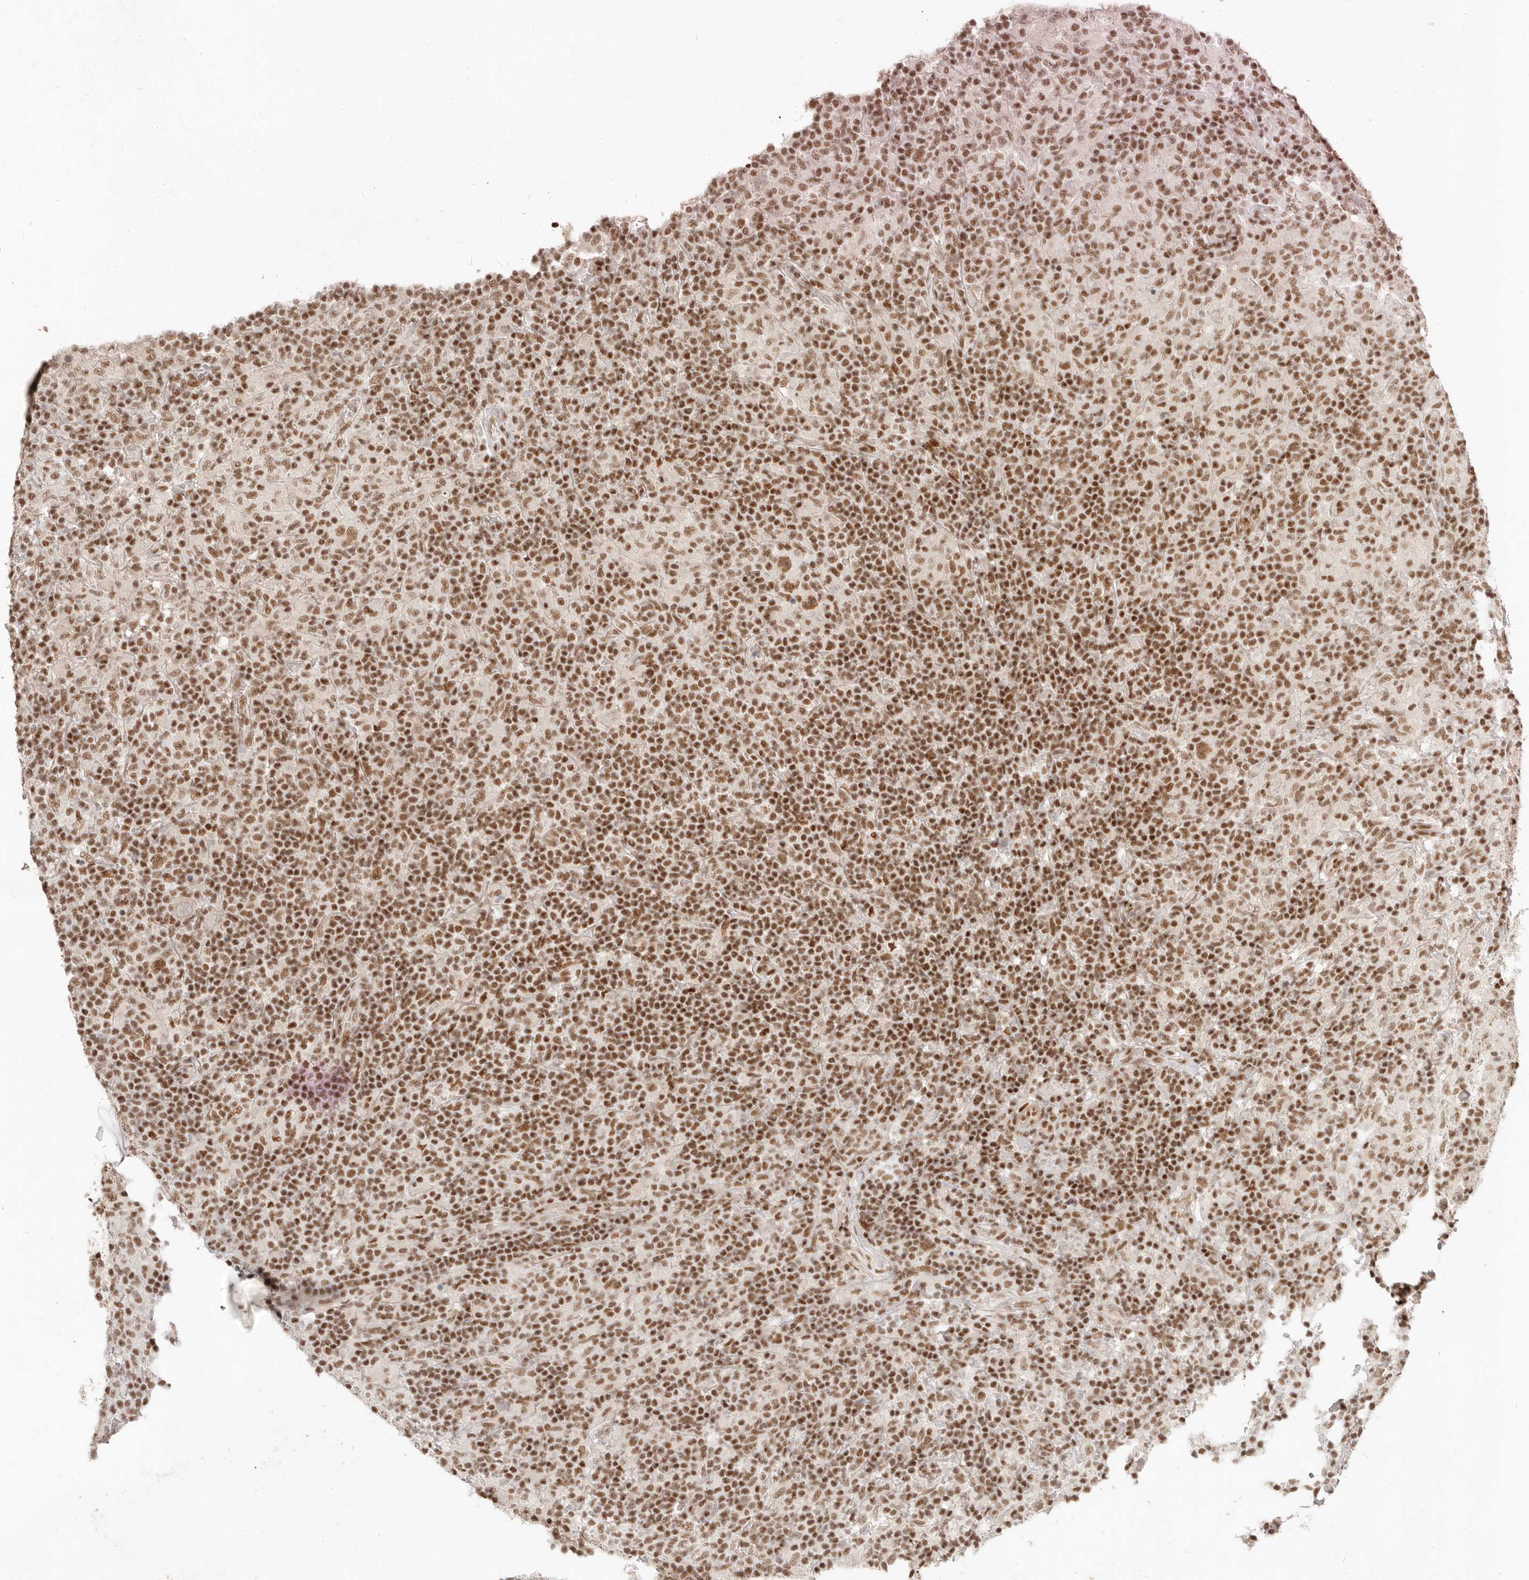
{"staining": {"intensity": "moderate", "quantity": ">75%", "location": "nuclear"}, "tissue": "lymphoma", "cell_type": "Tumor cells", "image_type": "cancer", "snomed": [{"axis": "morphology", "description": "Hodgkin's disease, NOS"}, {"axis": "topography", "description": "Lymph node"}], "caption": "A brown stain highlights moderate nuclear staining of a protein in human lymphoma tumor cells. Nuclei are stained in blue.", "gene": "GABPA", "patient": {"sex": "male", "age": 70}}